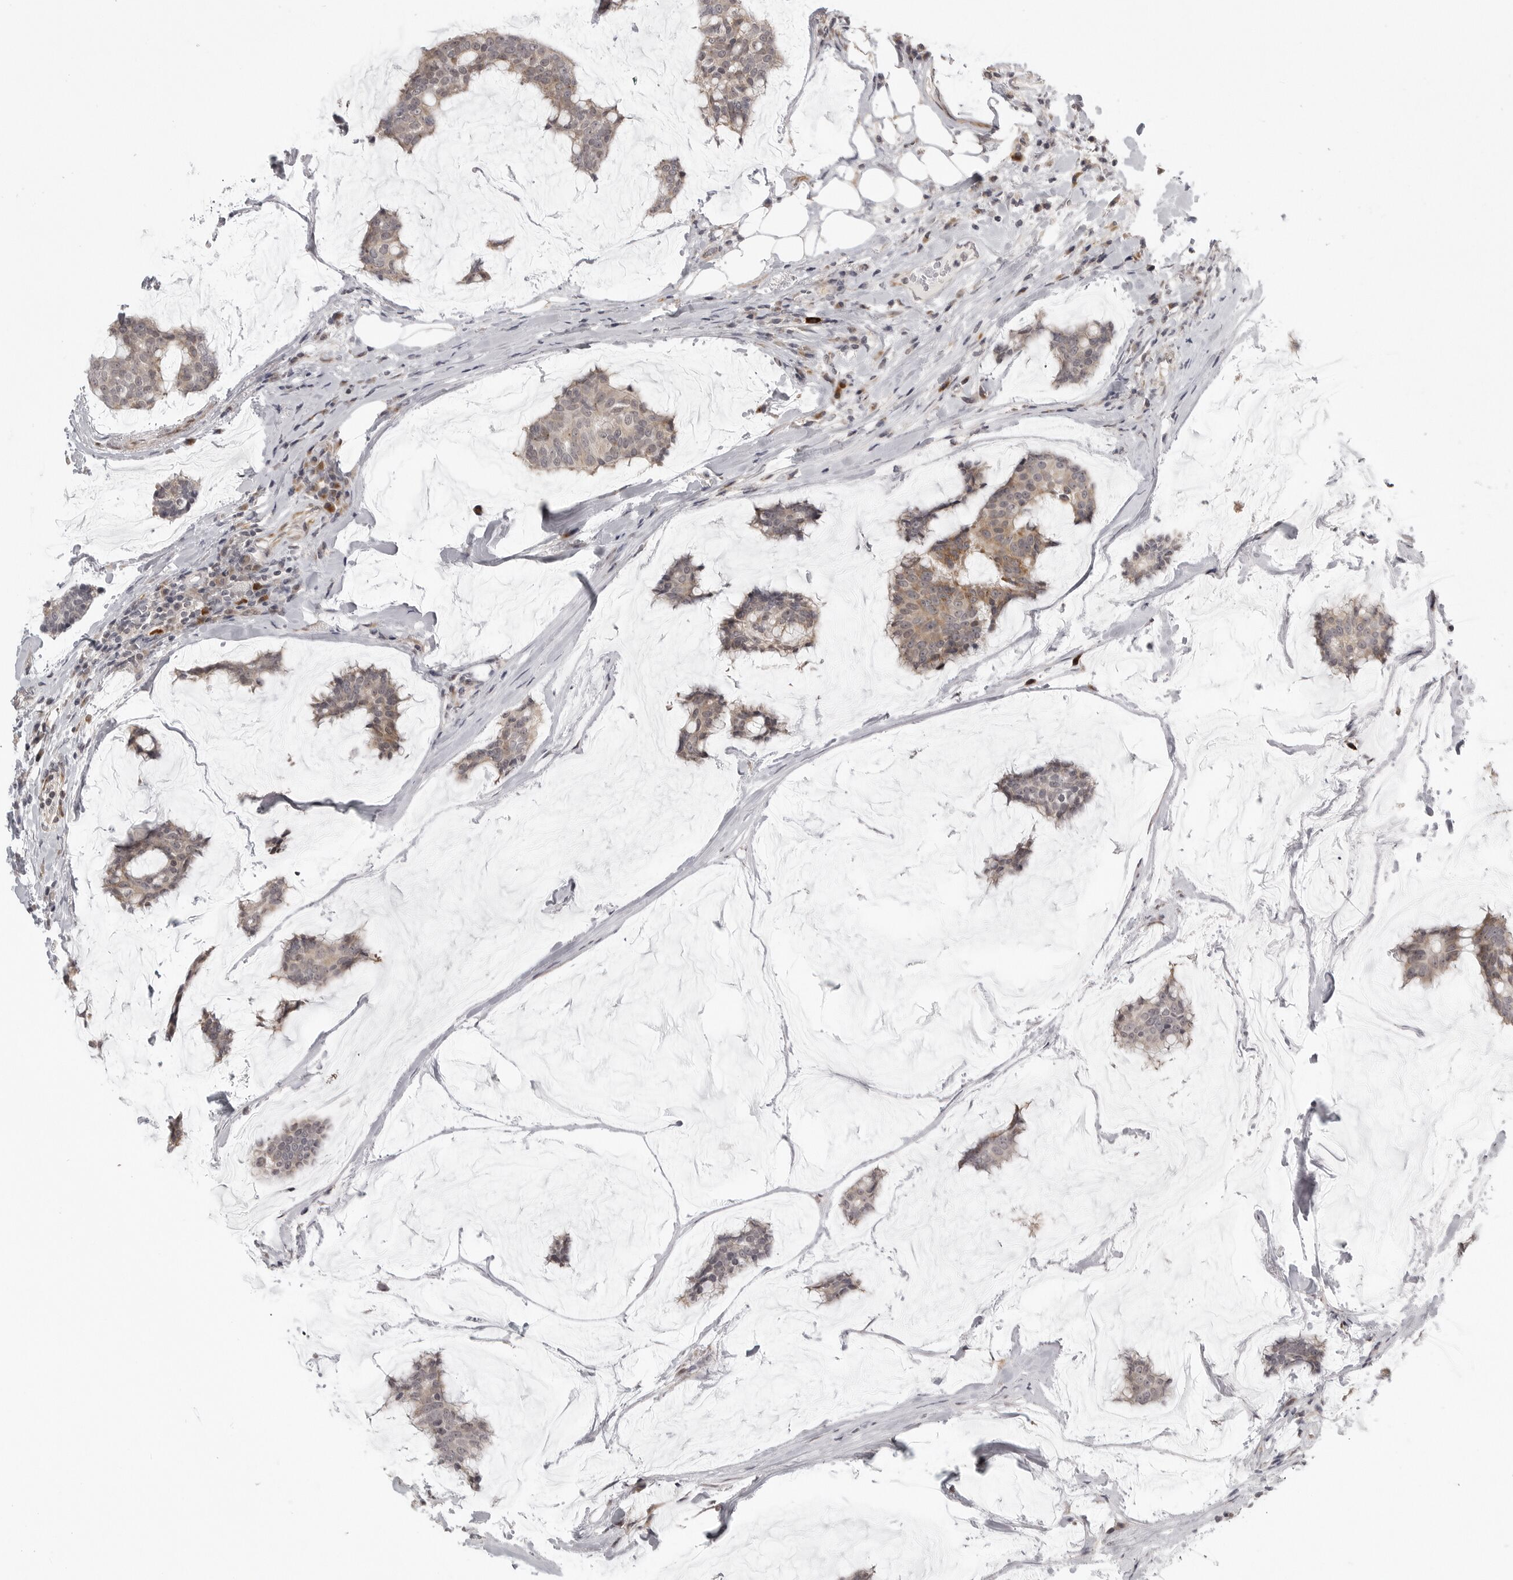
{"staining": {"intensity": "moderate", "quantity": "<25%", "location": "cytoplasmic/membranous"}, "tissue": "breast cancer", "cell_type": "Tumor cells", "image_type": "cancer", "snomed": [{"axis": "morphology", "description": "Duct carcinoma"}, {"axis": "topography", "description": "Breast"}], "caption": "Immunohistochemical staining of human intraductal carcinoma (breast) reveals low levels of moderate cytoplasmic/membranous protein expression in approximately <25% of tumor cells.", "gene": "TUT4", "patient": {"sex": "female", "age": 93}}